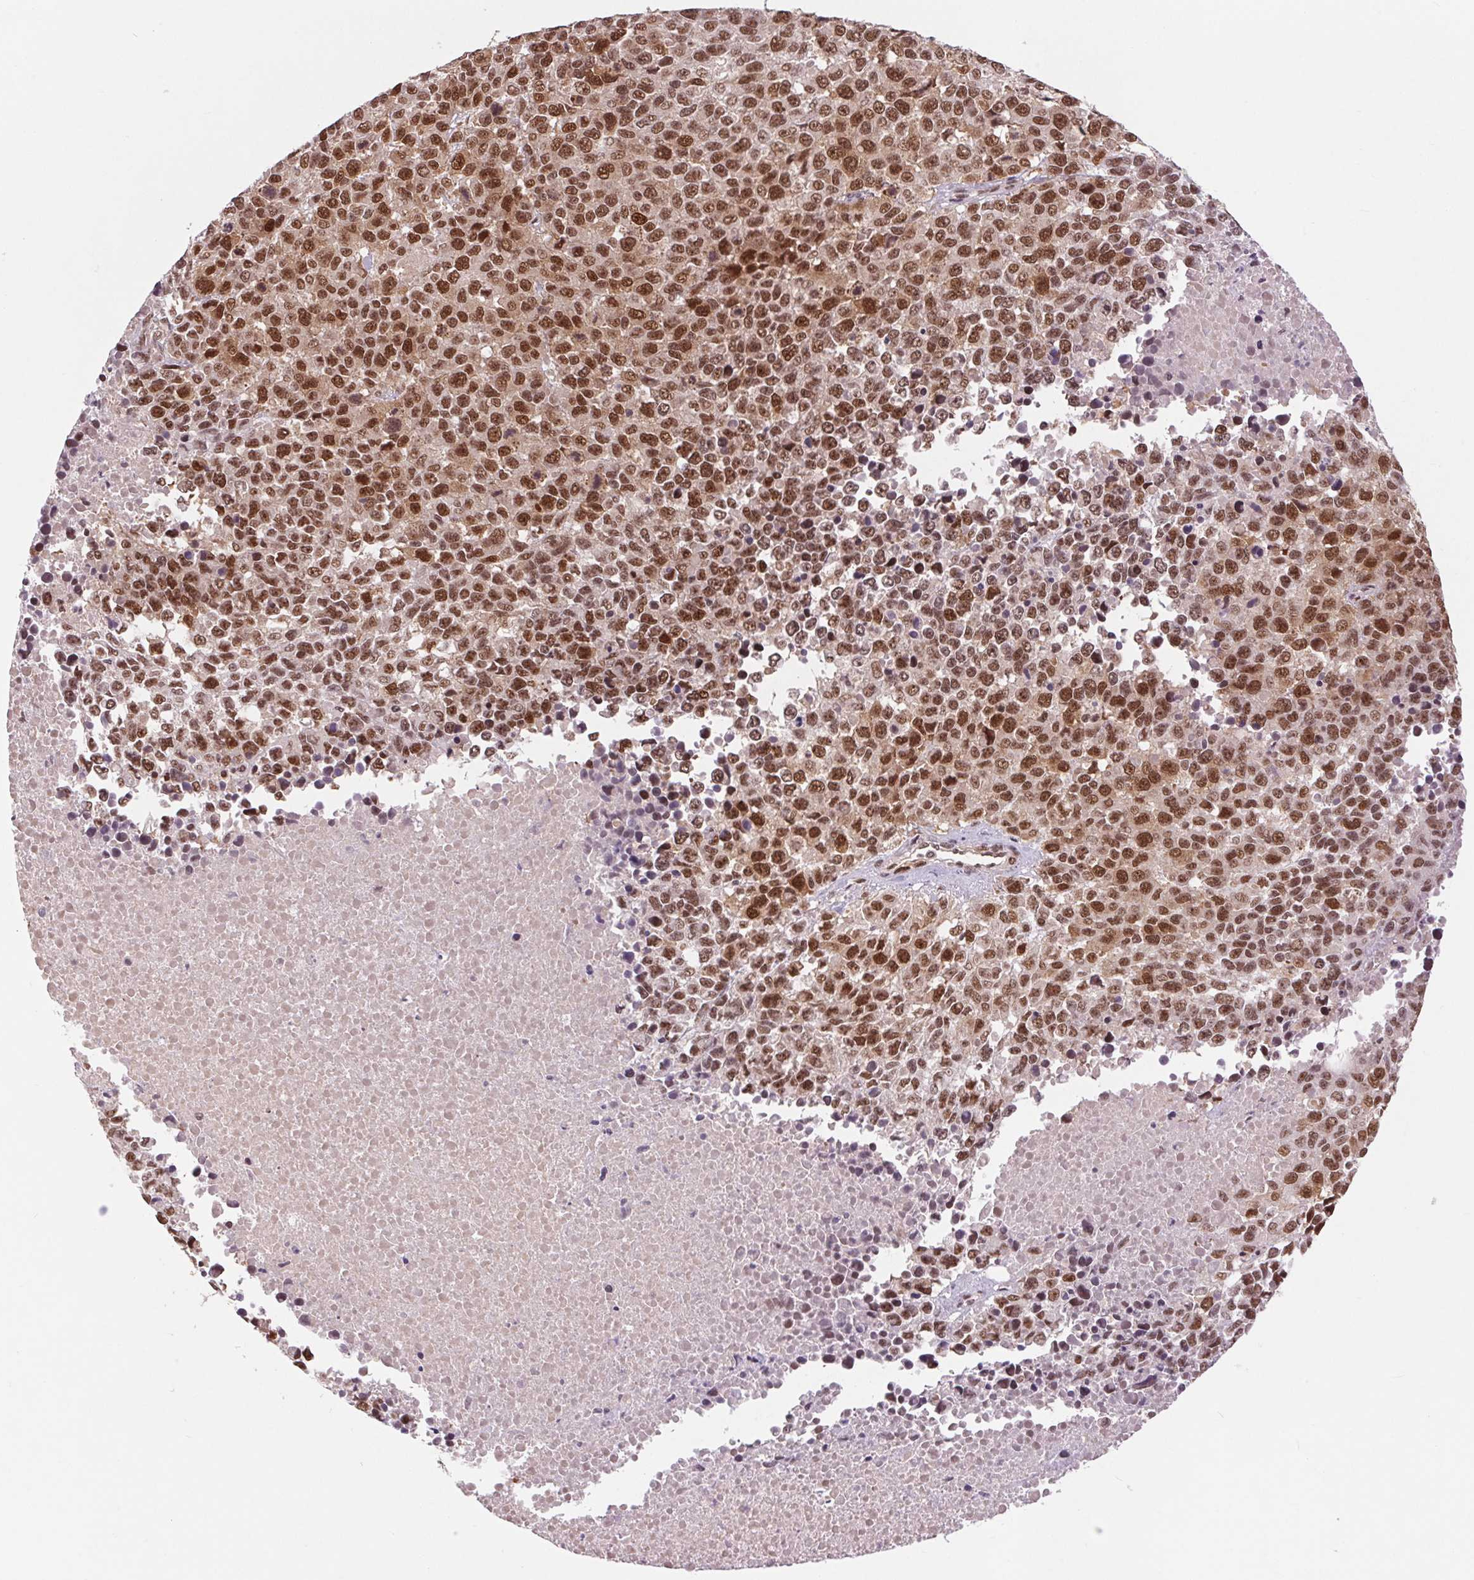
{"staining": {"intensity": "strong", "quantity": ">75%", "location": "nuclear"}, "tissue": "melanoma", "cell_type": "Tumor cells", "image_type": "cancer", "snomed": [{"axis": "morphology", "description": "Malignant melanoma, Metastatic site"}, {"axis": "topography", "description": "Skin"}], "caption": "High-magnification brightfield microscopy of melanoma stained with DAB (3,3'-diaminobenzidine) (brown) and counterstained with hematoxylin (blue). tumor cells exhibit strong nuclear positivity is appreciated in approximately>75% of cells. (DAB (3,3'-diaminobenzidine) IHC, brown staining for protein, blue staining for nuclei).", "gene": "CD2BP2", "patient": {"sex": "male", "age": 84}}